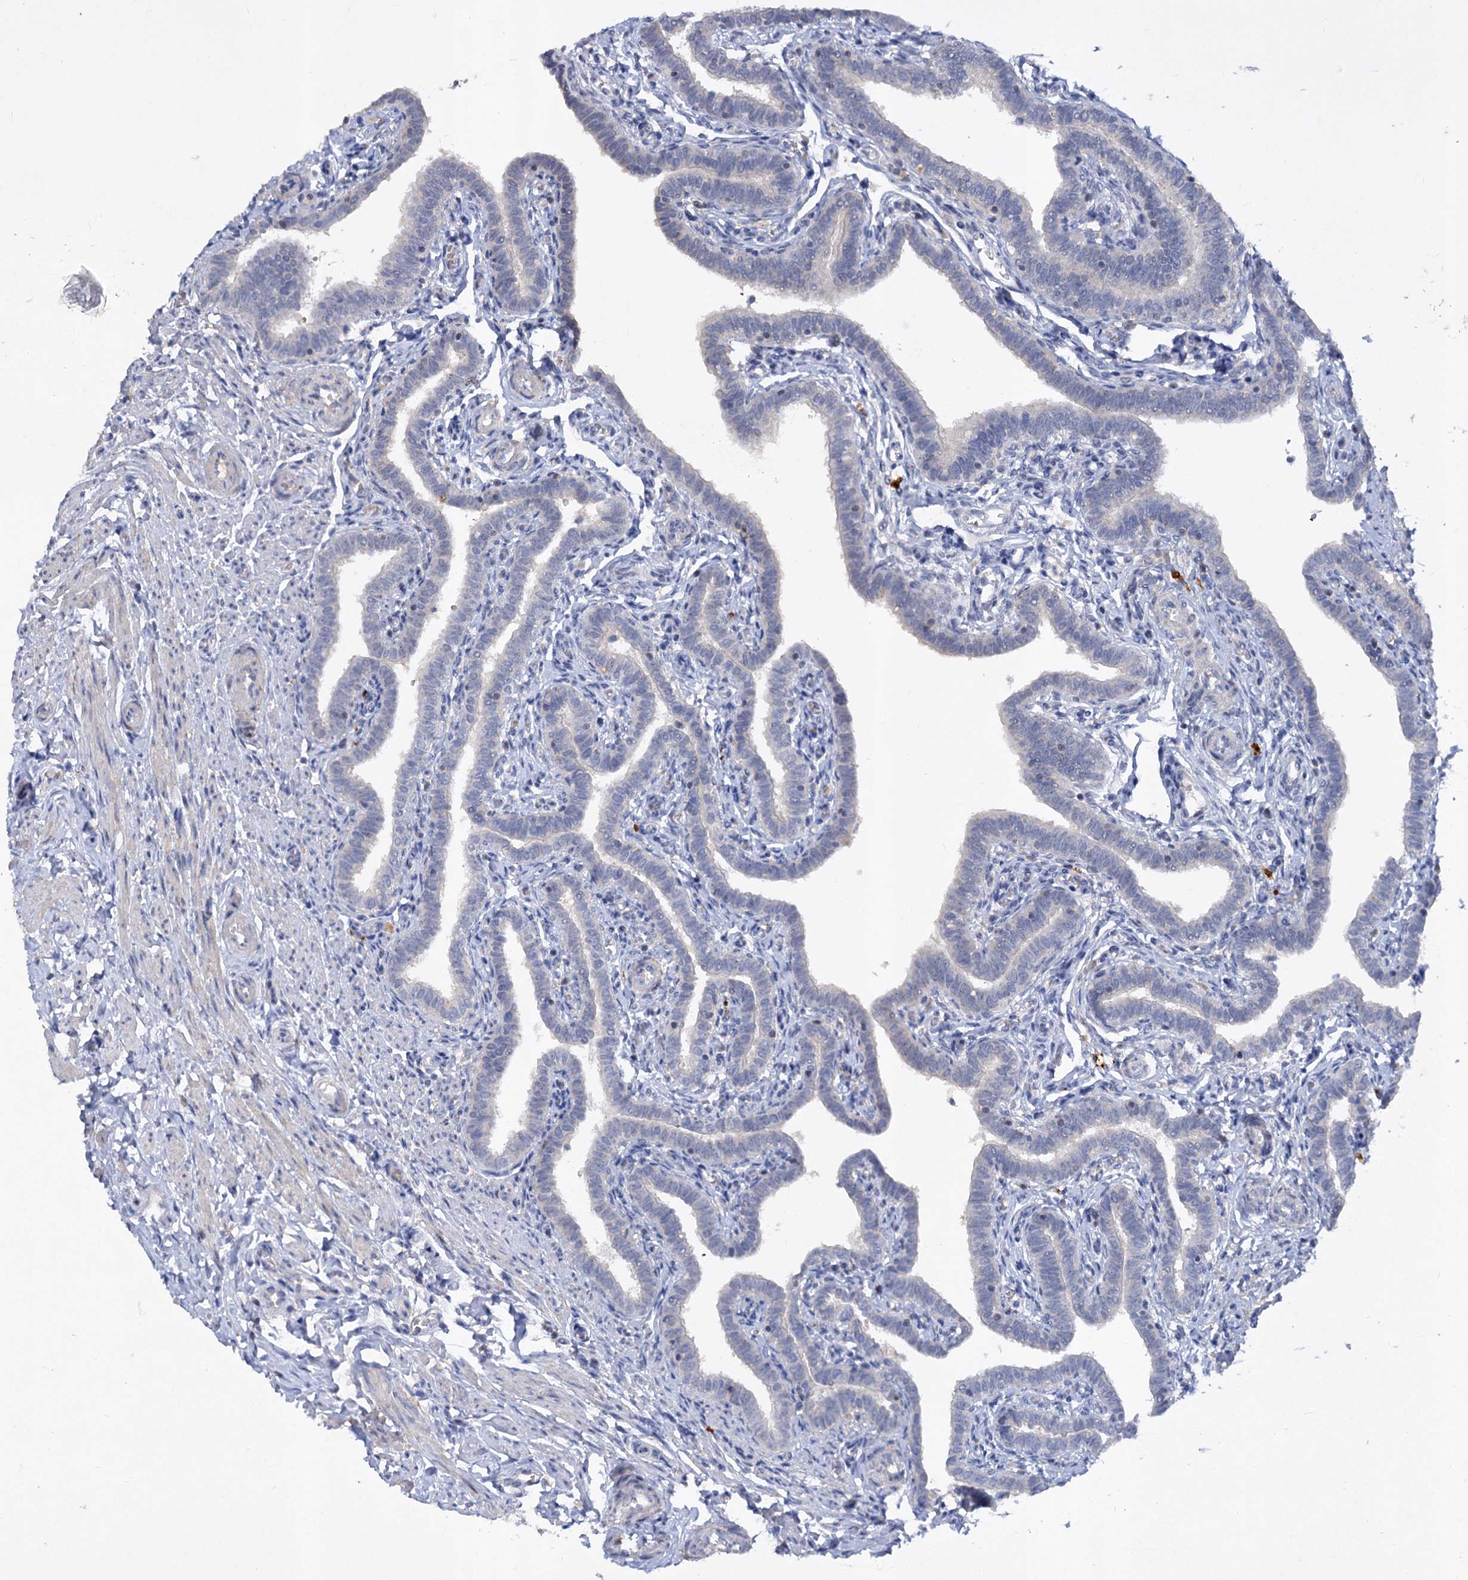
{"staining": {"intensity": "negative", "quantity": "none", "location": "none"}, "tissue": "fallopian tube", "cell_type": "Glandular cells", "image_type": "normal", "snomed": [{"axis": "morphology", "description": "Normal tissue, NOS"}, {"axis": "topography", "description": "Fallopian tube"}], "caption": "Immunohistochemistry of unremarkable human fallopian tube displays no staining in glandular cells. (Brightfield microscopy of DAB immunohistochemistry (IHC) at high magnification).", "gene": "ATP4A", "patient": {"sex": "female", "age": 36}}